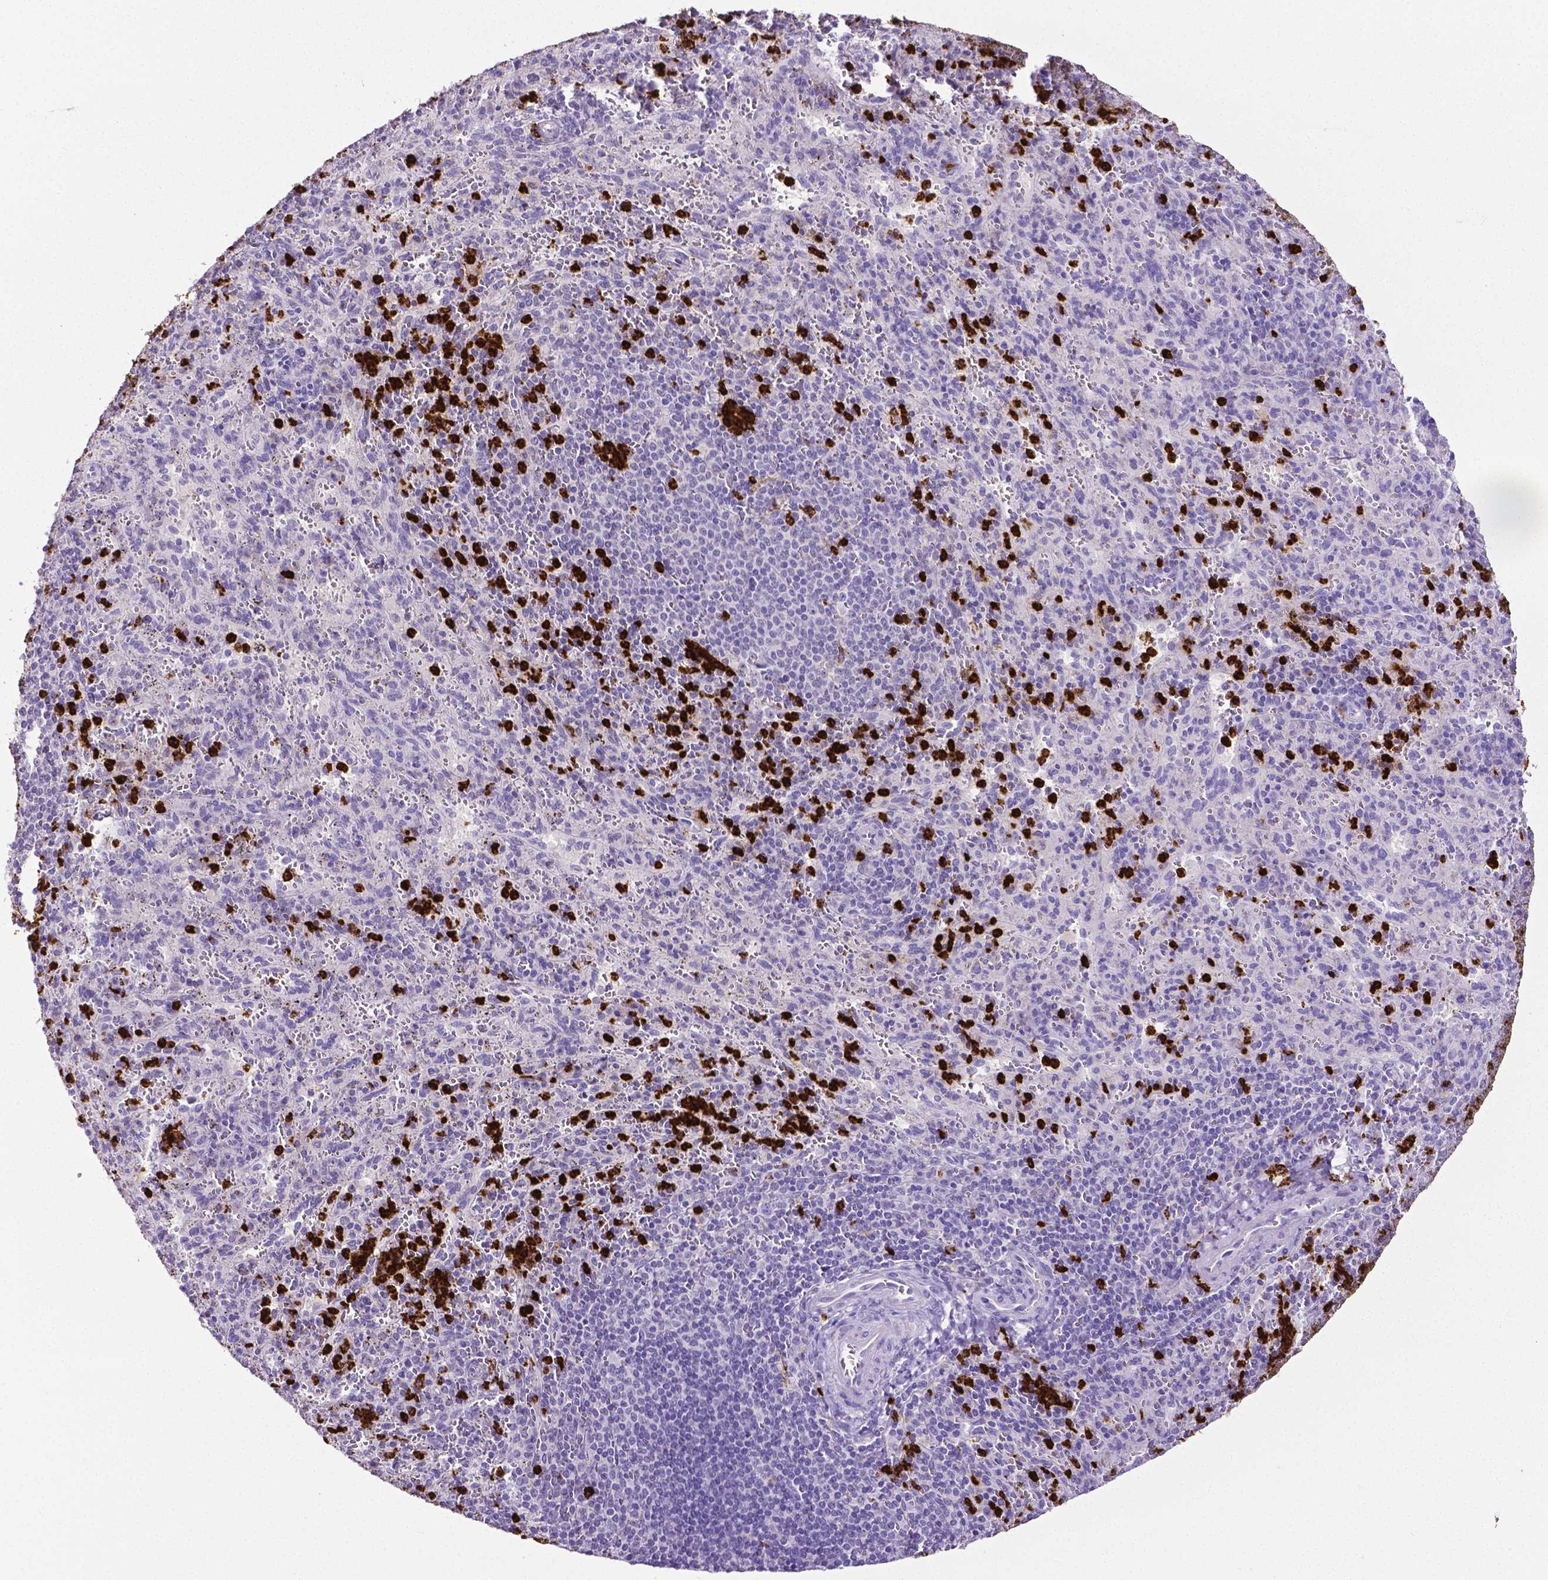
{"staining": {"intensity": "strong", "quantity": "25%-75%", "location": "cytoplasmic/membranous"}, "tissue": "spleen", "cell_type": "Cells in red pulp", "image_type": "normal", "snomed": [{"axis": "morphology", "description": "Normal tissue, NOS"}, {"axis": "topography", "description": "Spleen"}], "caption": "An IHC photomicrograph of normal tissue is shown. Protein staining in brown labels strong cytoplasmic/membranous positivity in spleen within cells in red pulp.", "gene": "MMP9", "patient": {"sex": "male", "age": 57}}